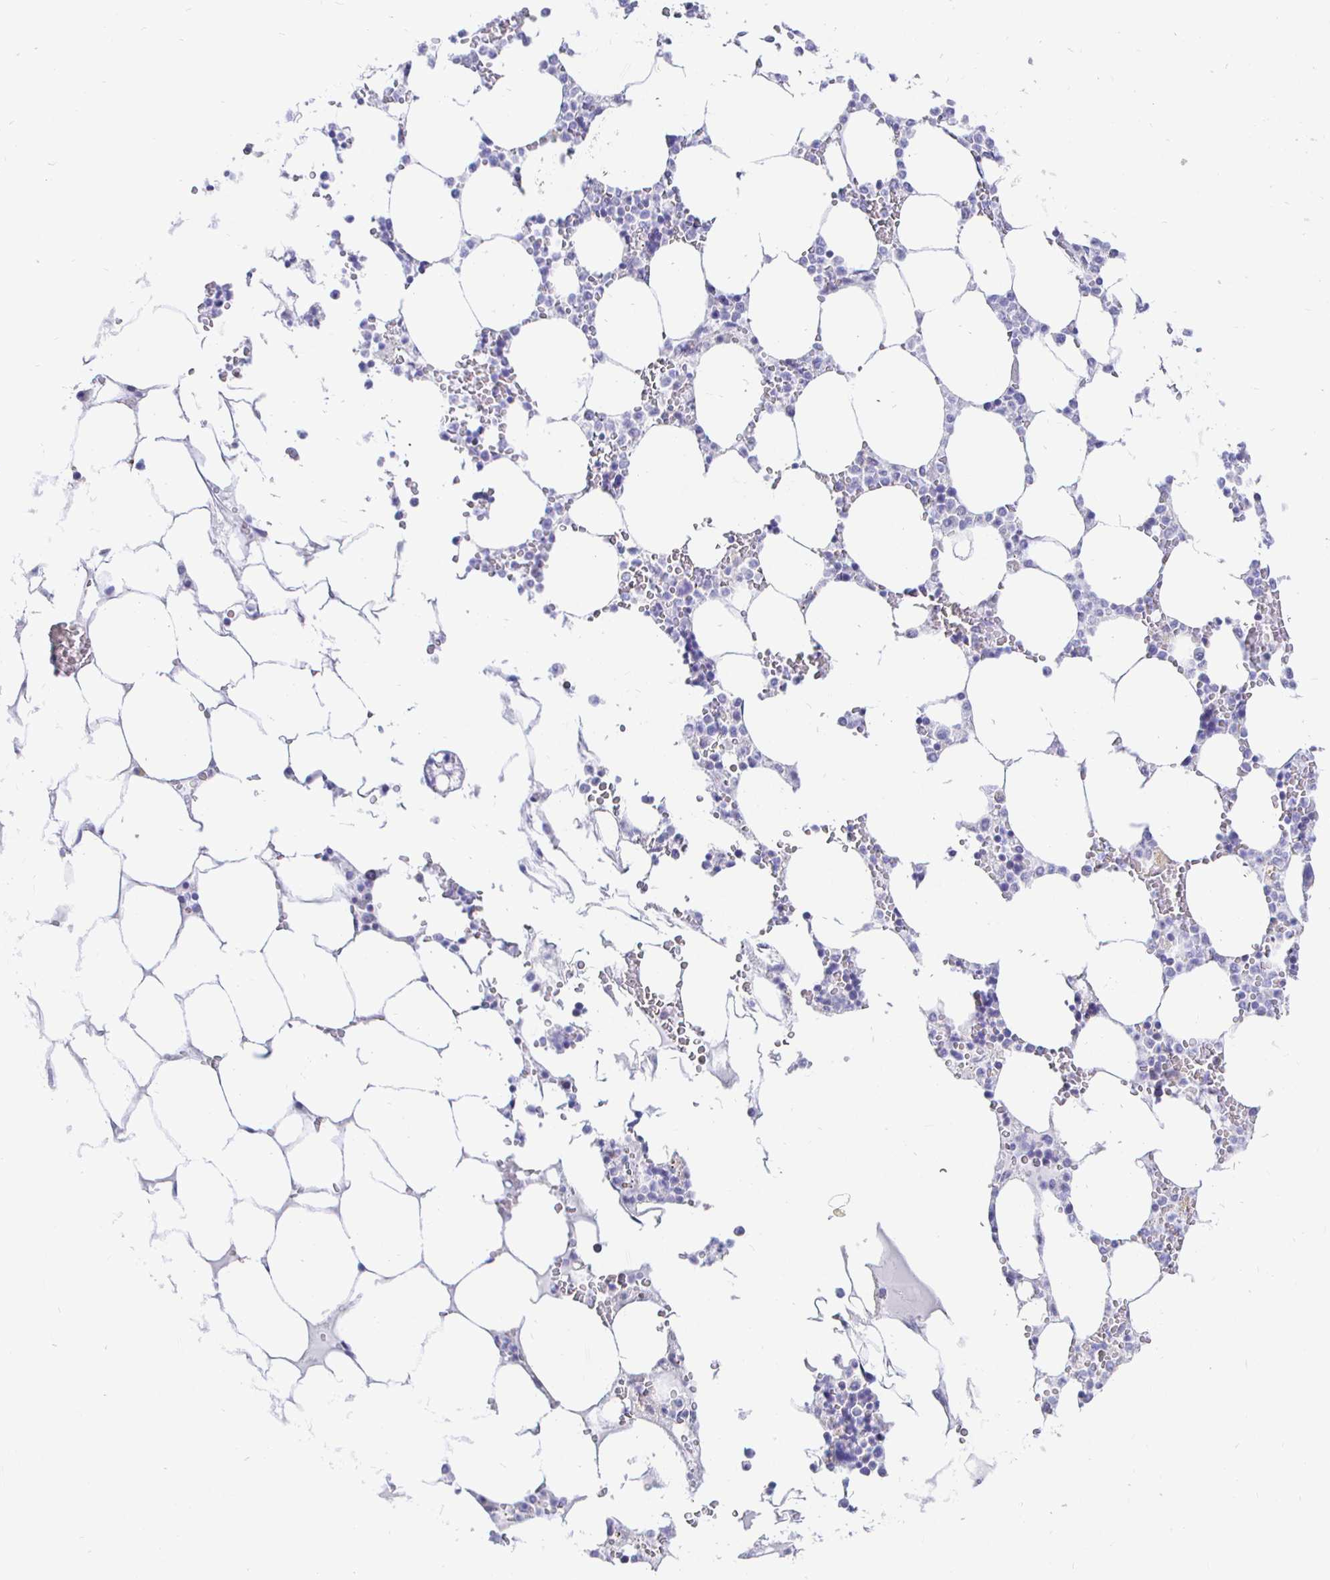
{"staining": {"intensity": "negative", "quantity": "none", "location": "none"}, "tissue": "bone marrow", "cell_type": "Hematopoietic cells", "image_type": "normal", "snomed": [{"axis": "morphology", "description": "Normal tissue, NOS"}, {"axis": "topography", "description": "Bone marrow"}], "caption": "A photomicrograph of bone marrow stained for a protein exhibits no brown staining in hematopoietic cells. (DAB immunohistochemistry (IHC), high magnification).", "gene": "CR2", "patient": {"sex": "male", "age": 64}}